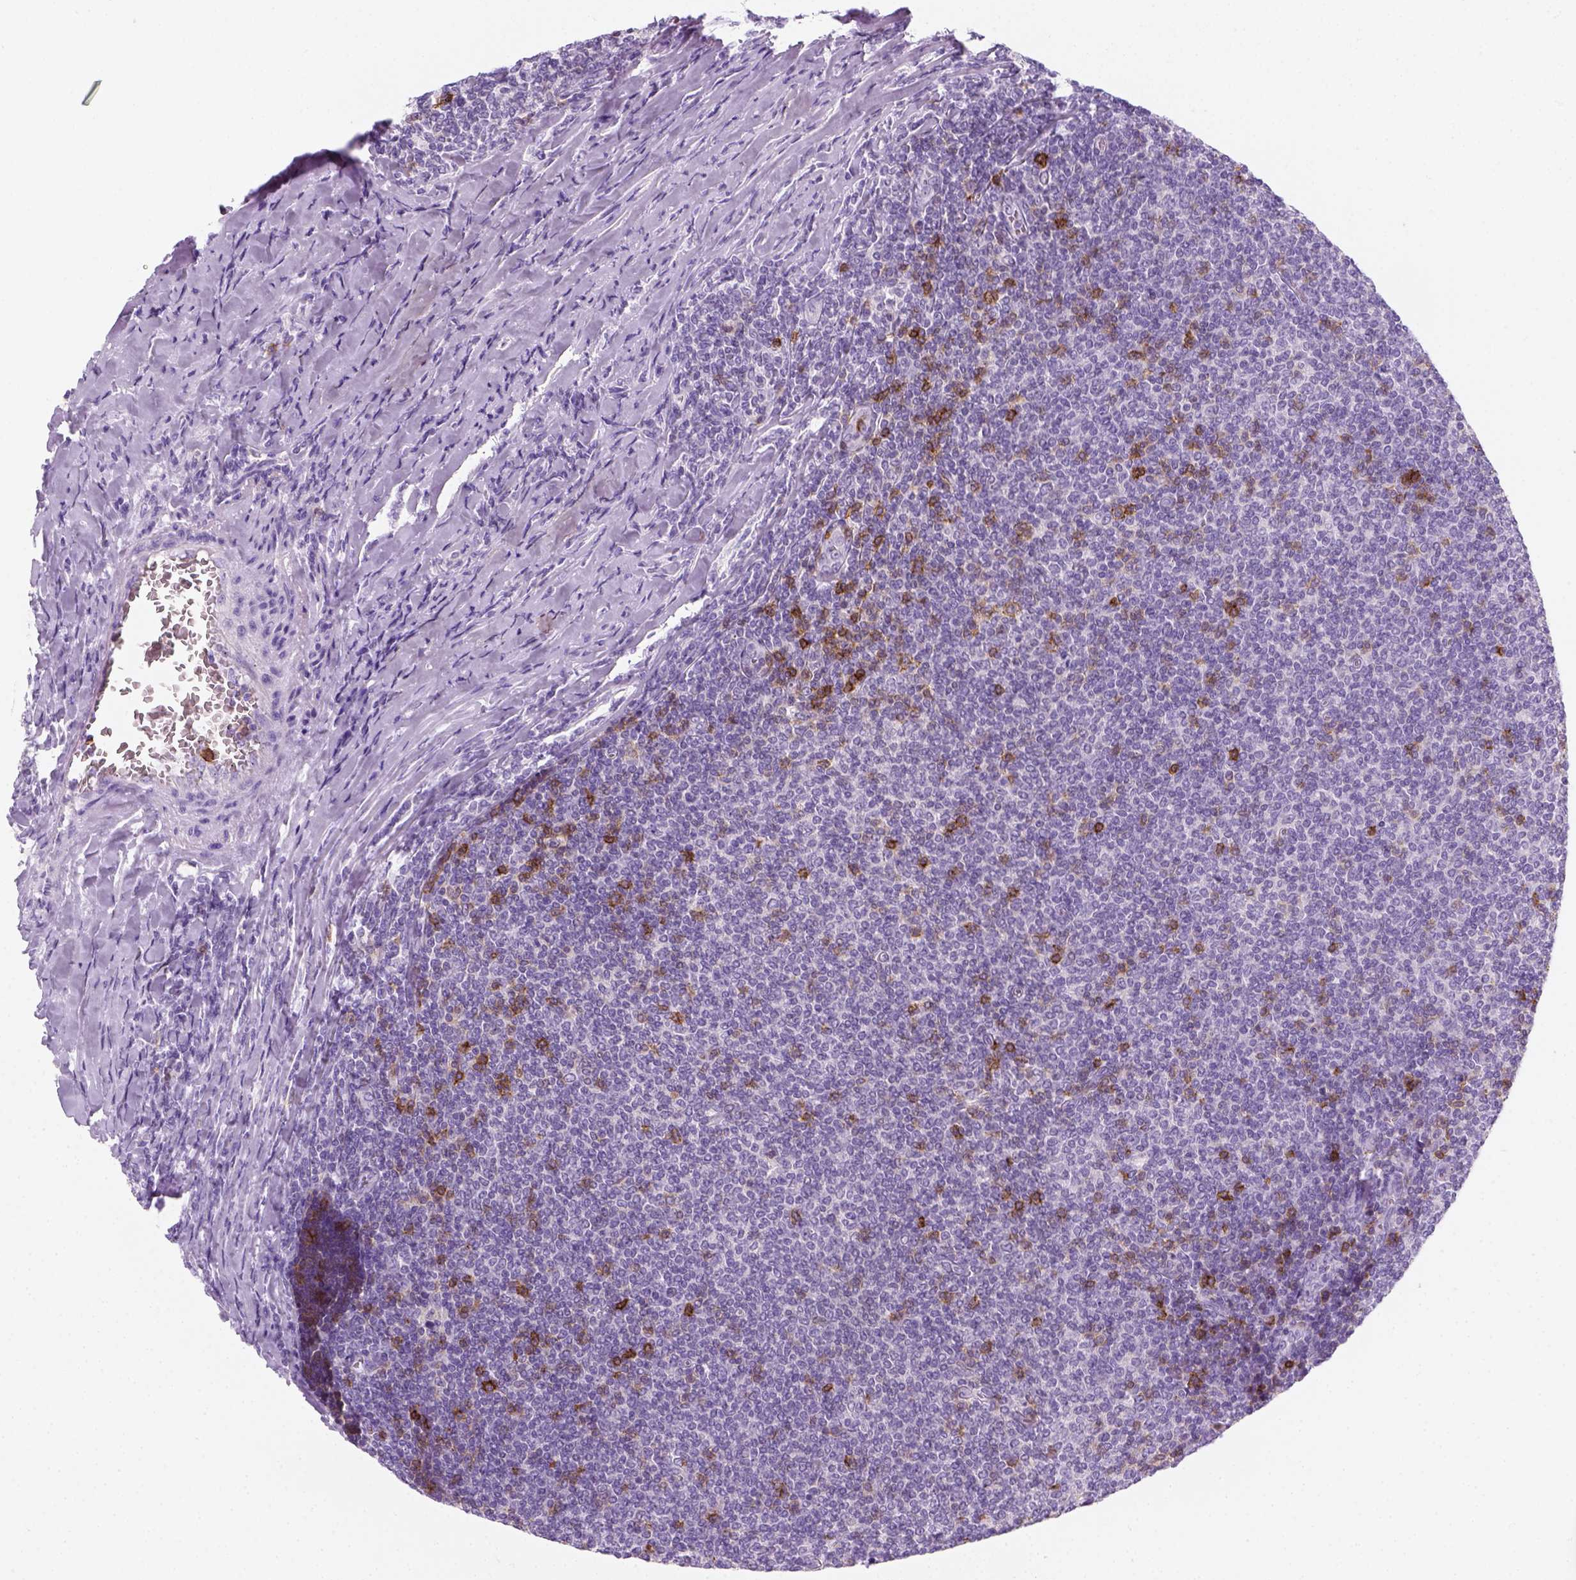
{"staining": {"intensity": "negative", "quantity": "none", "location": "none"}, "tissue": "lymphoma", "cell_type": "Tumor cells", "image_type": "cancer", "snomed": [{"axis": "morphology", "description": "Malignant lymphoma, non-Hodgkin's type, Low grade"}, {"axis": "topography", "description": "Lymph node"}], "caption": "Lymphoma was stained to show a protein in brown. There is no significant positivity in tumor cells.", "gene": "AQP3", "patient": {"sex": "male", "age": 52}}